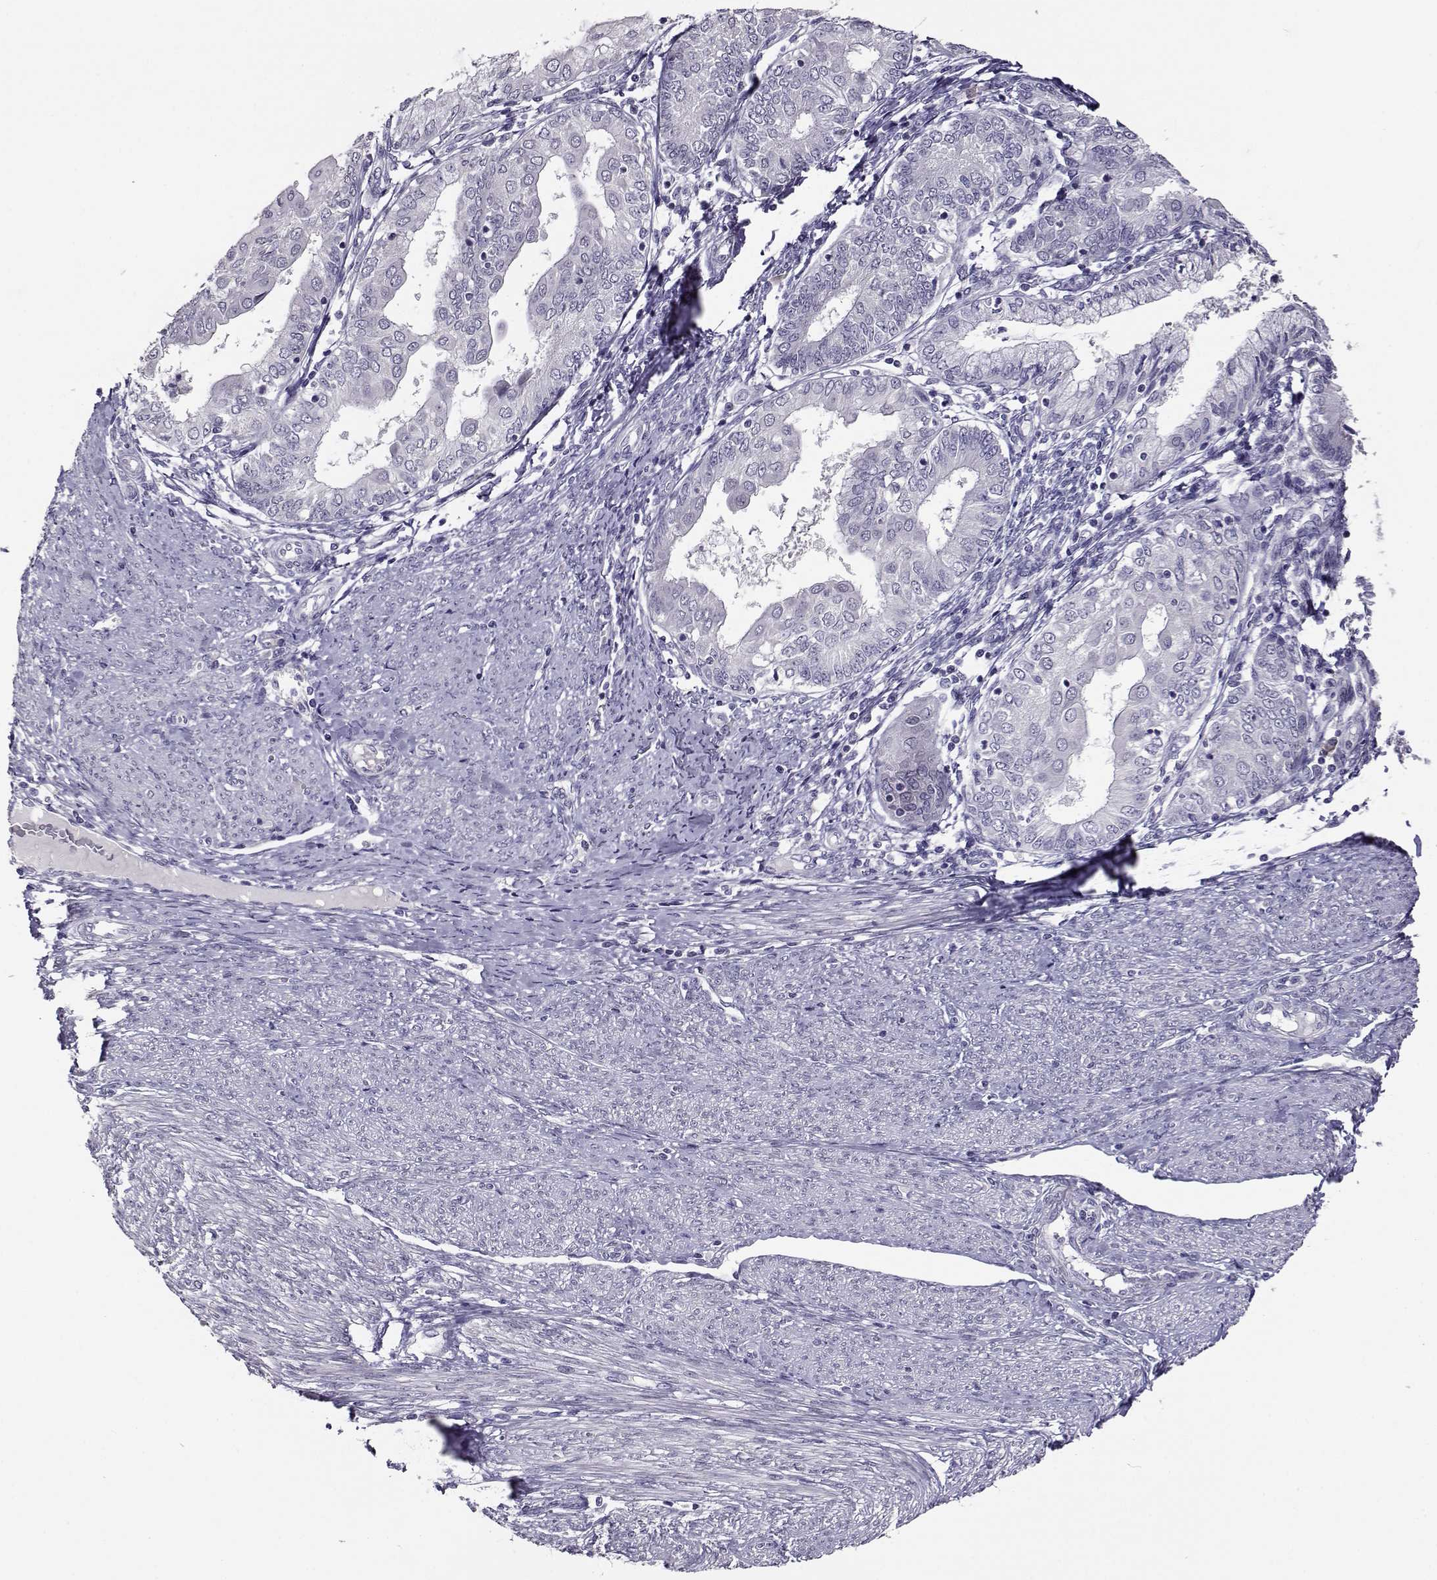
{"staining": {"intensity": "negative", "quantity": "none", "location": "none"}, "tissue": "endometrial cancer", "cell_type": "Tumor cells", "image_type": "cancer", "snomed": [{"axis": "morphology", "description": "Adenocarcinoma, NOS"}, {"axis": "topography", "description": "Endometrium"}], "caption": "Endometrial cancer (adenocarcinoma) was stained to show a protein in brown. There is no significant positivity in tumor cells.", "gene": "RHOXF2", "patient": {"sex": "female", "age": 68}}